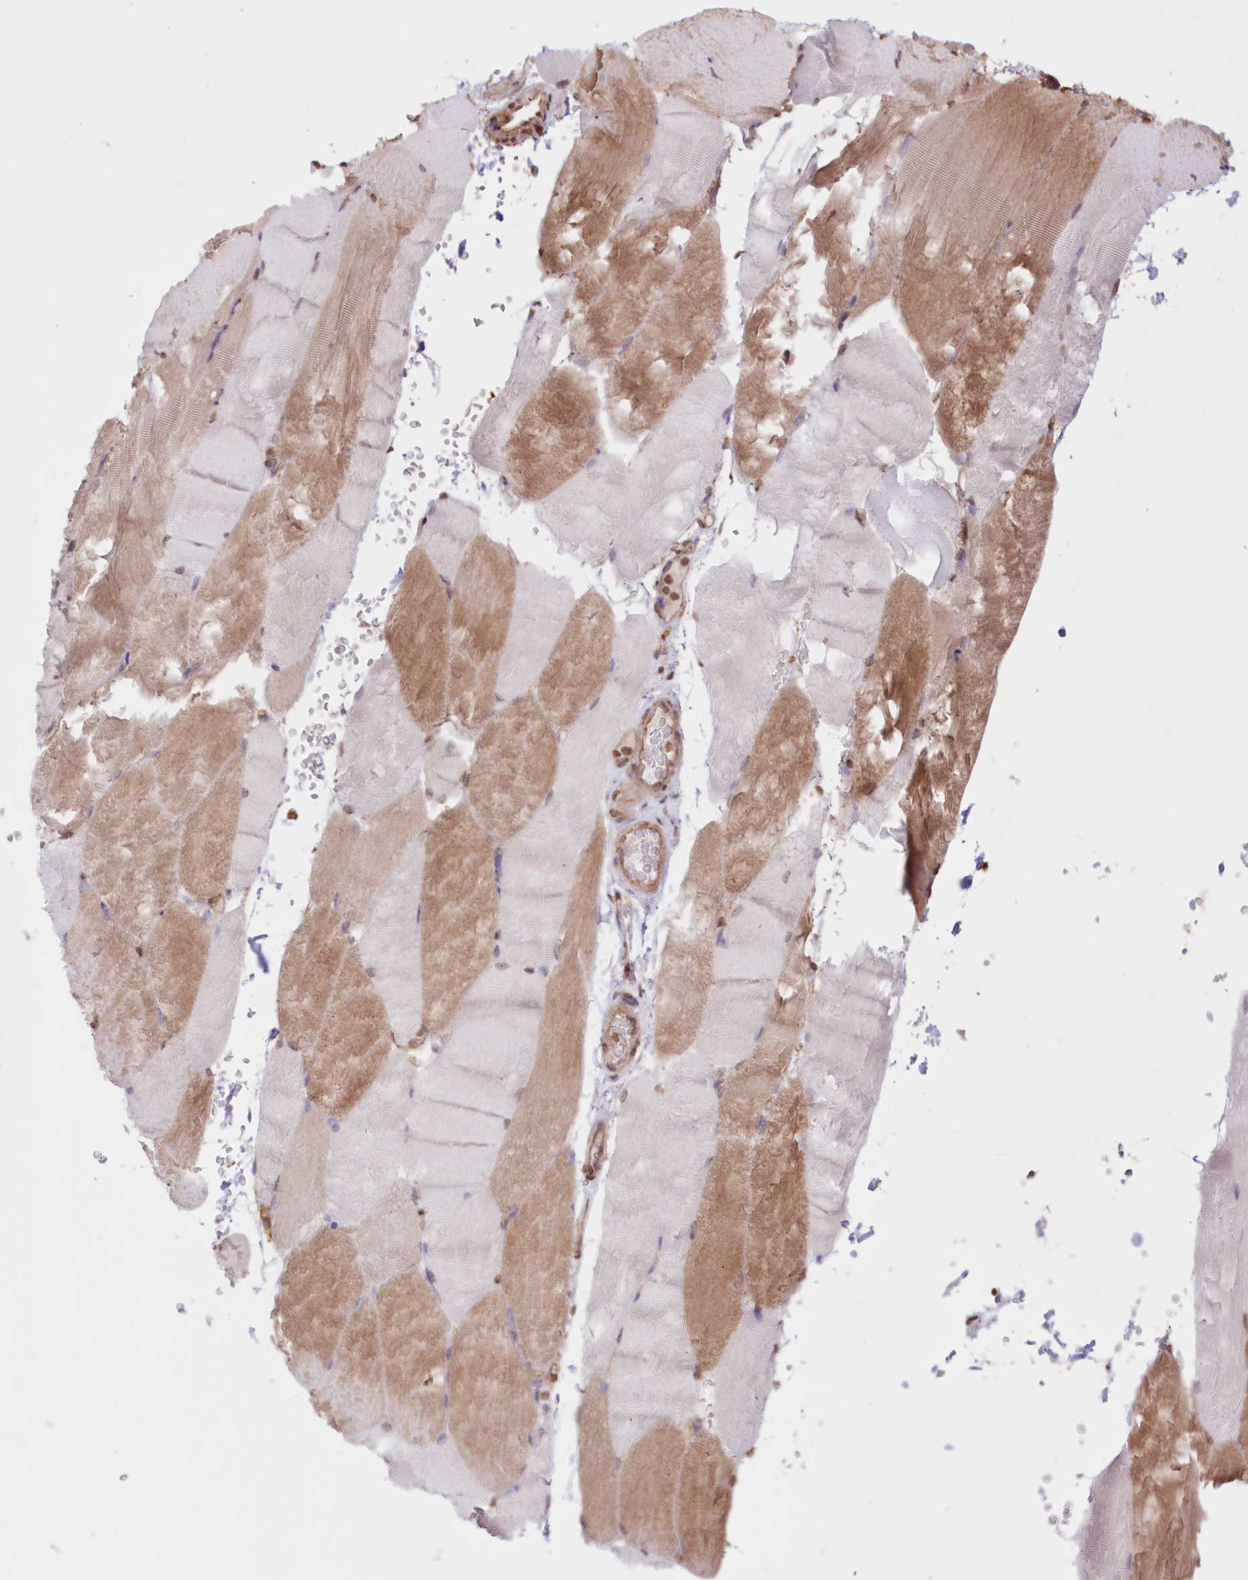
{"staining": {"intensity": "moderate", "quantity": "25%-75%", "location": "cytoplasmic/membranous,nuclear"}, "tissue": "skeletal muscle", "cell_type": "Myocytes", "image_type": "normal", "snomed": [{"axis": "morphology", "description": "Normal tissue, NOS"}, {"axis": "topography", "description": "Skeletal muscle"}, {"axis": "topography", "description": "Parathyroid gland"}], "caption": "A micrograph of skeletal muscle stained for a protein displays moderate cytoplasmic/membranous,nuclear brown staining in myocytes.", "gene": "FCHO2", "patient": {"sex": "female", "age": 37}}